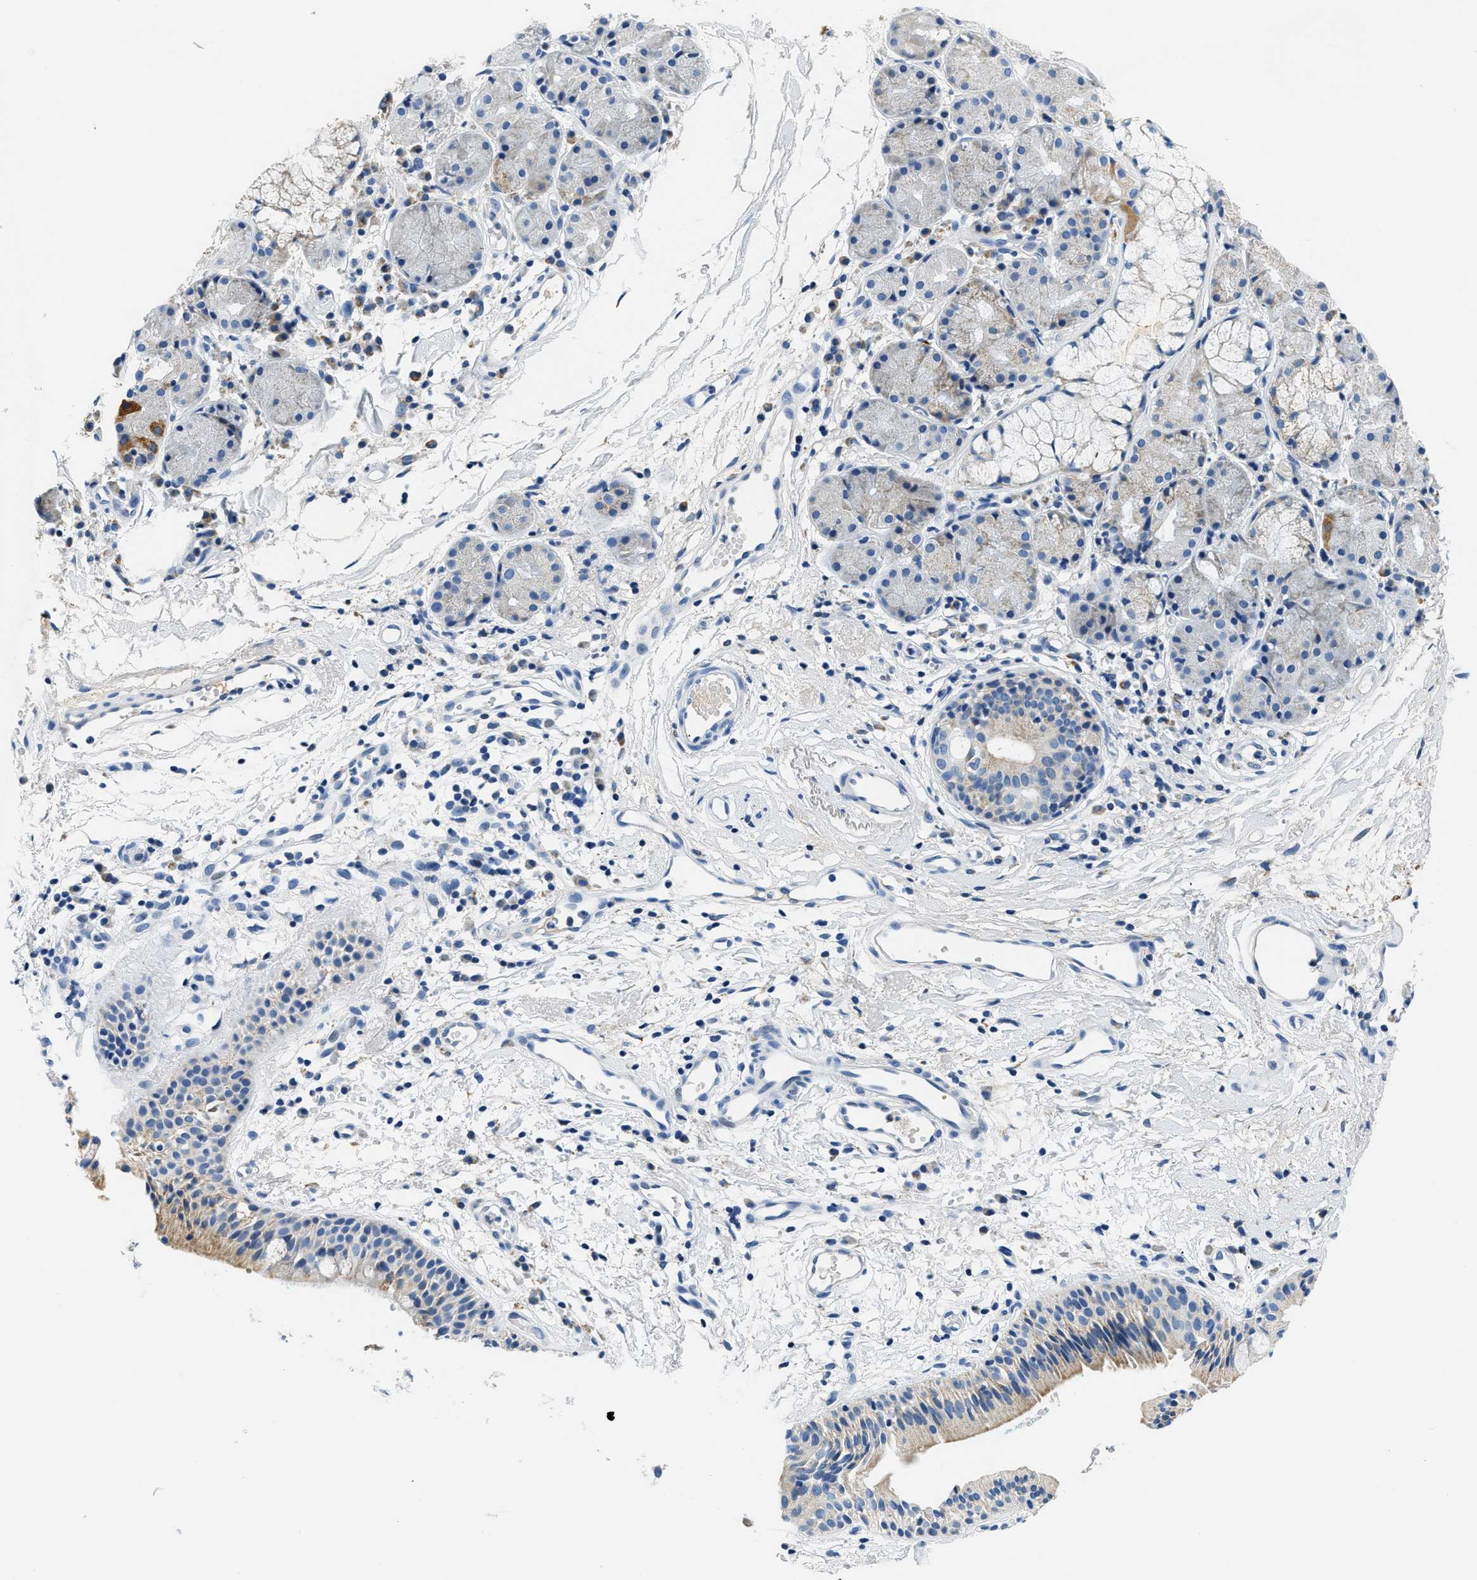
{"staining": {"intensity": "weak", "quantity": "25%-75%", "location": "cytoplasmic/membranous"}, "tissue": "nasopharynx", "cell_type": "Respiratory epithelial cells", "image_type": "normal", "snomed": [{"axis": "morphology", "description": "Normal tissue, NOS"}, {"axis": "morphology", "description": "Basal cell carcinoma"}, {"axis": "topography", "description": "Cartilage tissue"}, {"axis": "topography", "description": "Nasopharynx"}, {"axis": "topography", "description": "Oral tissue"}], "caption": "Immunohistochemistry (IHC) micrograph of unremarkable nasopharynx stained for a protein (brown), which shows low levels of weak cytoplasmic/membranous expression in about 25%-75% of respiratory epithelial cells.", "gene": "PCK2", "patient": {"sex": "female", "age": 77}}